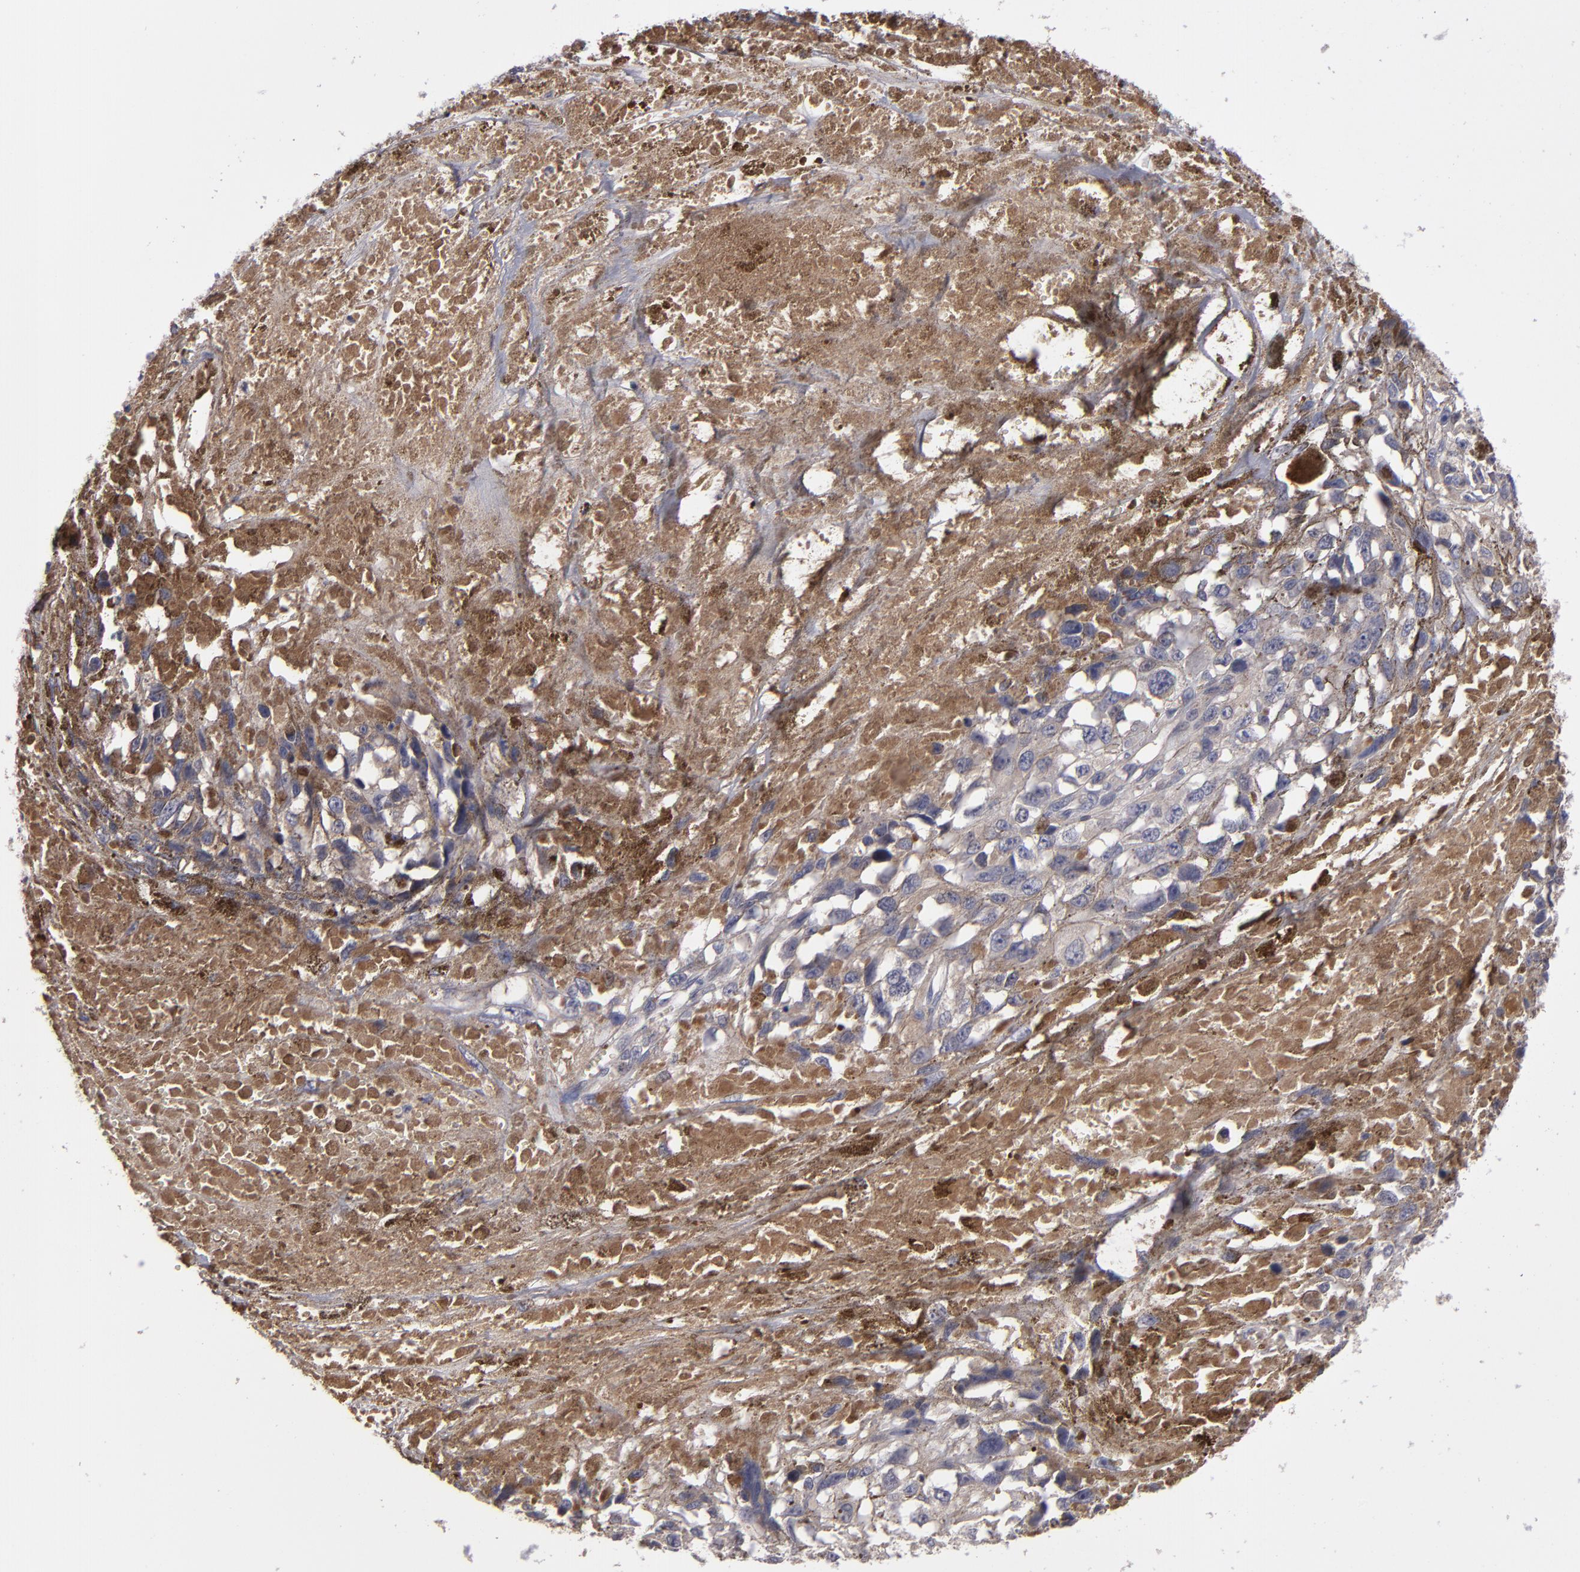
{"staining": {"intensity": "negative", "quantity": "none", "location": "none"}, "tissue": "melanoma", "cell_type": "Tumor cells", "image_type": "cancer", "snomed": [{"axis": "morphology", "description": "Malignant melanoma, Metastatic site"}, {"axis": "topography", "description": "Lymph node"}], "caption": "This is an IHC photomicrograph of human melanoma. There is no staining in tumor cells.", "gene": "ITIH4", "patient": {"sex": "male", "age": 59}}